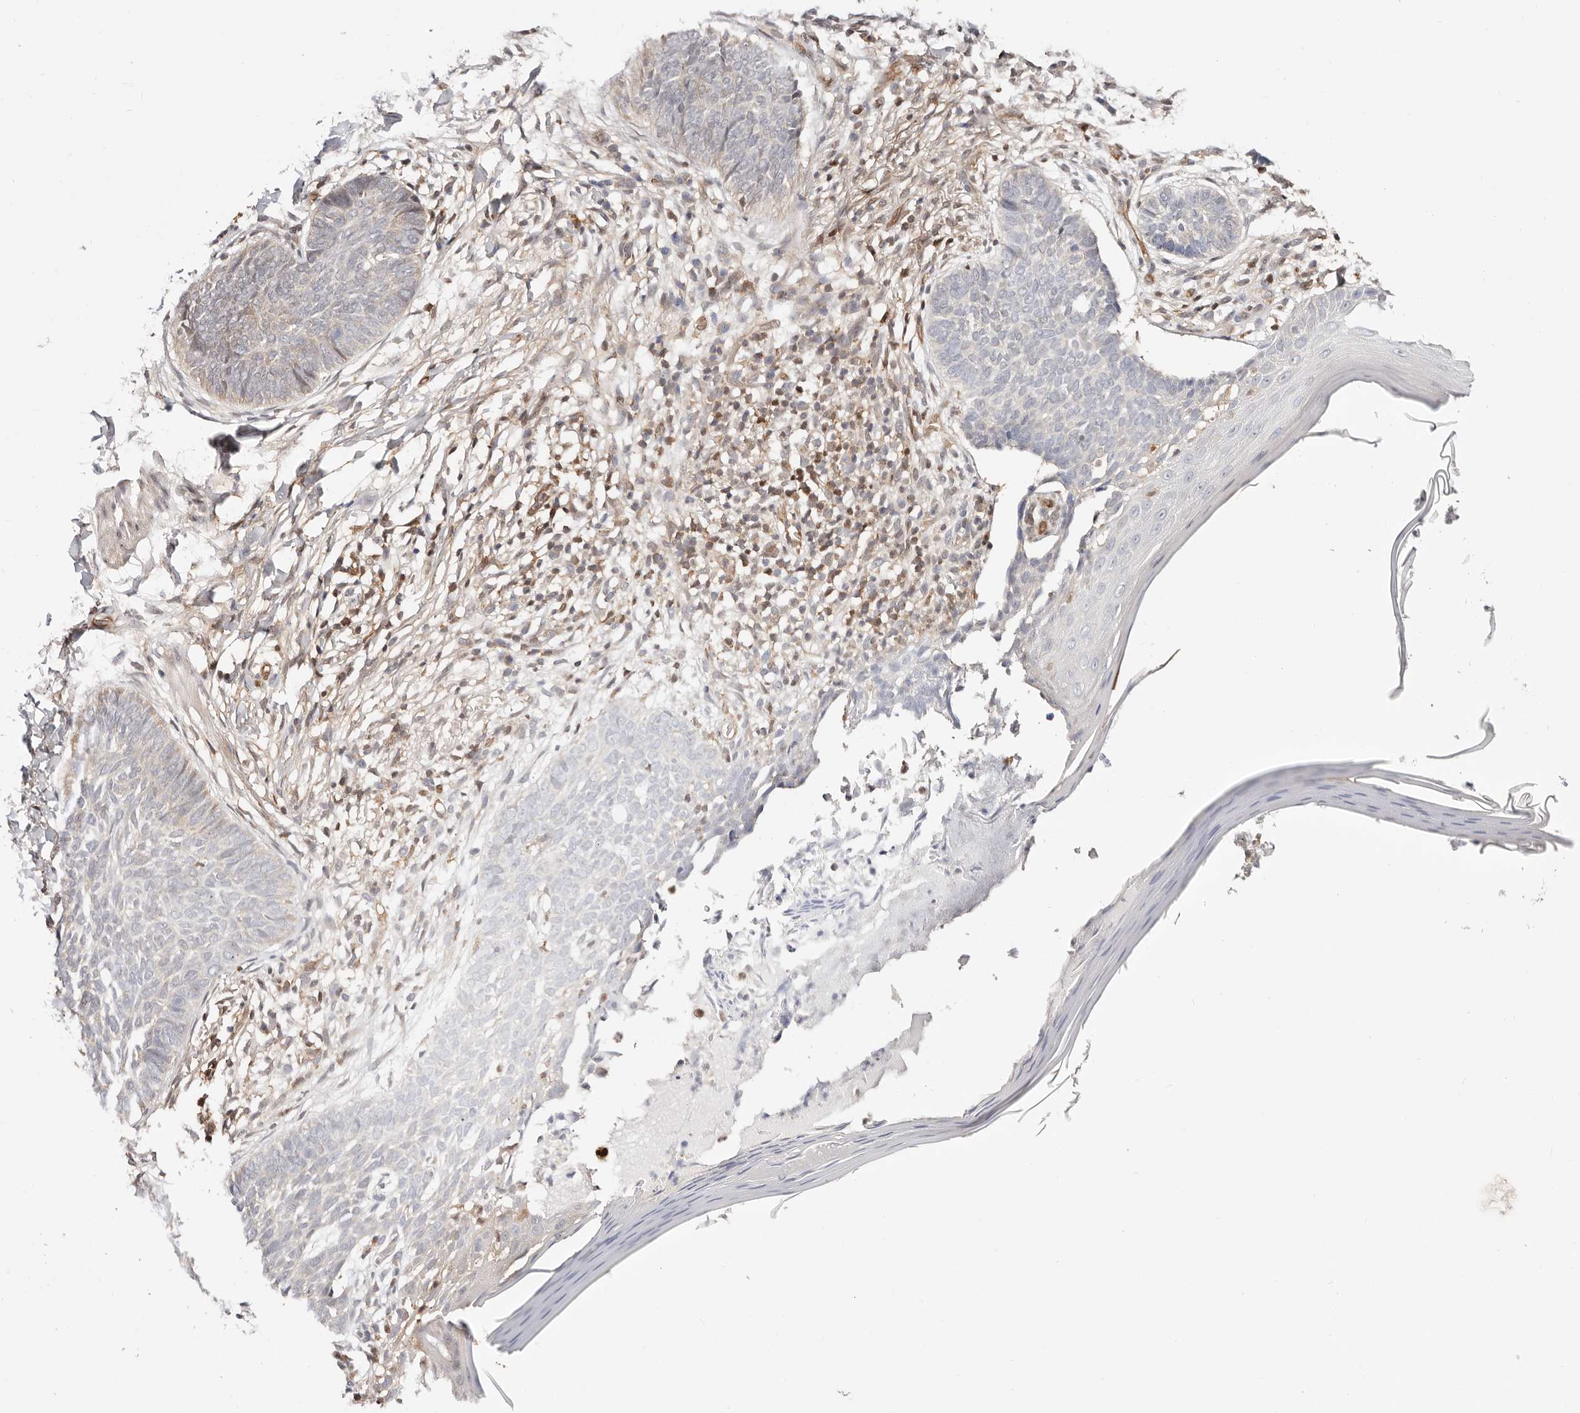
{"staining": {"intensity": "weak", "quantity": "<25%", "location": "cytoplasmic/membranous"}, "tissue": "skin cancer", "cell_type": "Tumor cells", "image_type": "cancer", "snomed": [{"axis": "morphology", "description": "Normal tissue, NOS"}, {"axis": "morphology", "description": "Basal cell carcinoma"}, {"axis": "topography", "description": "Skin"}], "caption": "Immunohistochemistry (IHC) histopathology image of neoplastic tissue: human skin basal cell carcinoma stained with DAB shows no significant protein expression in tumor cells.", "gene": "STAT5A", "patient": {"sex": "male", "age": 50}}